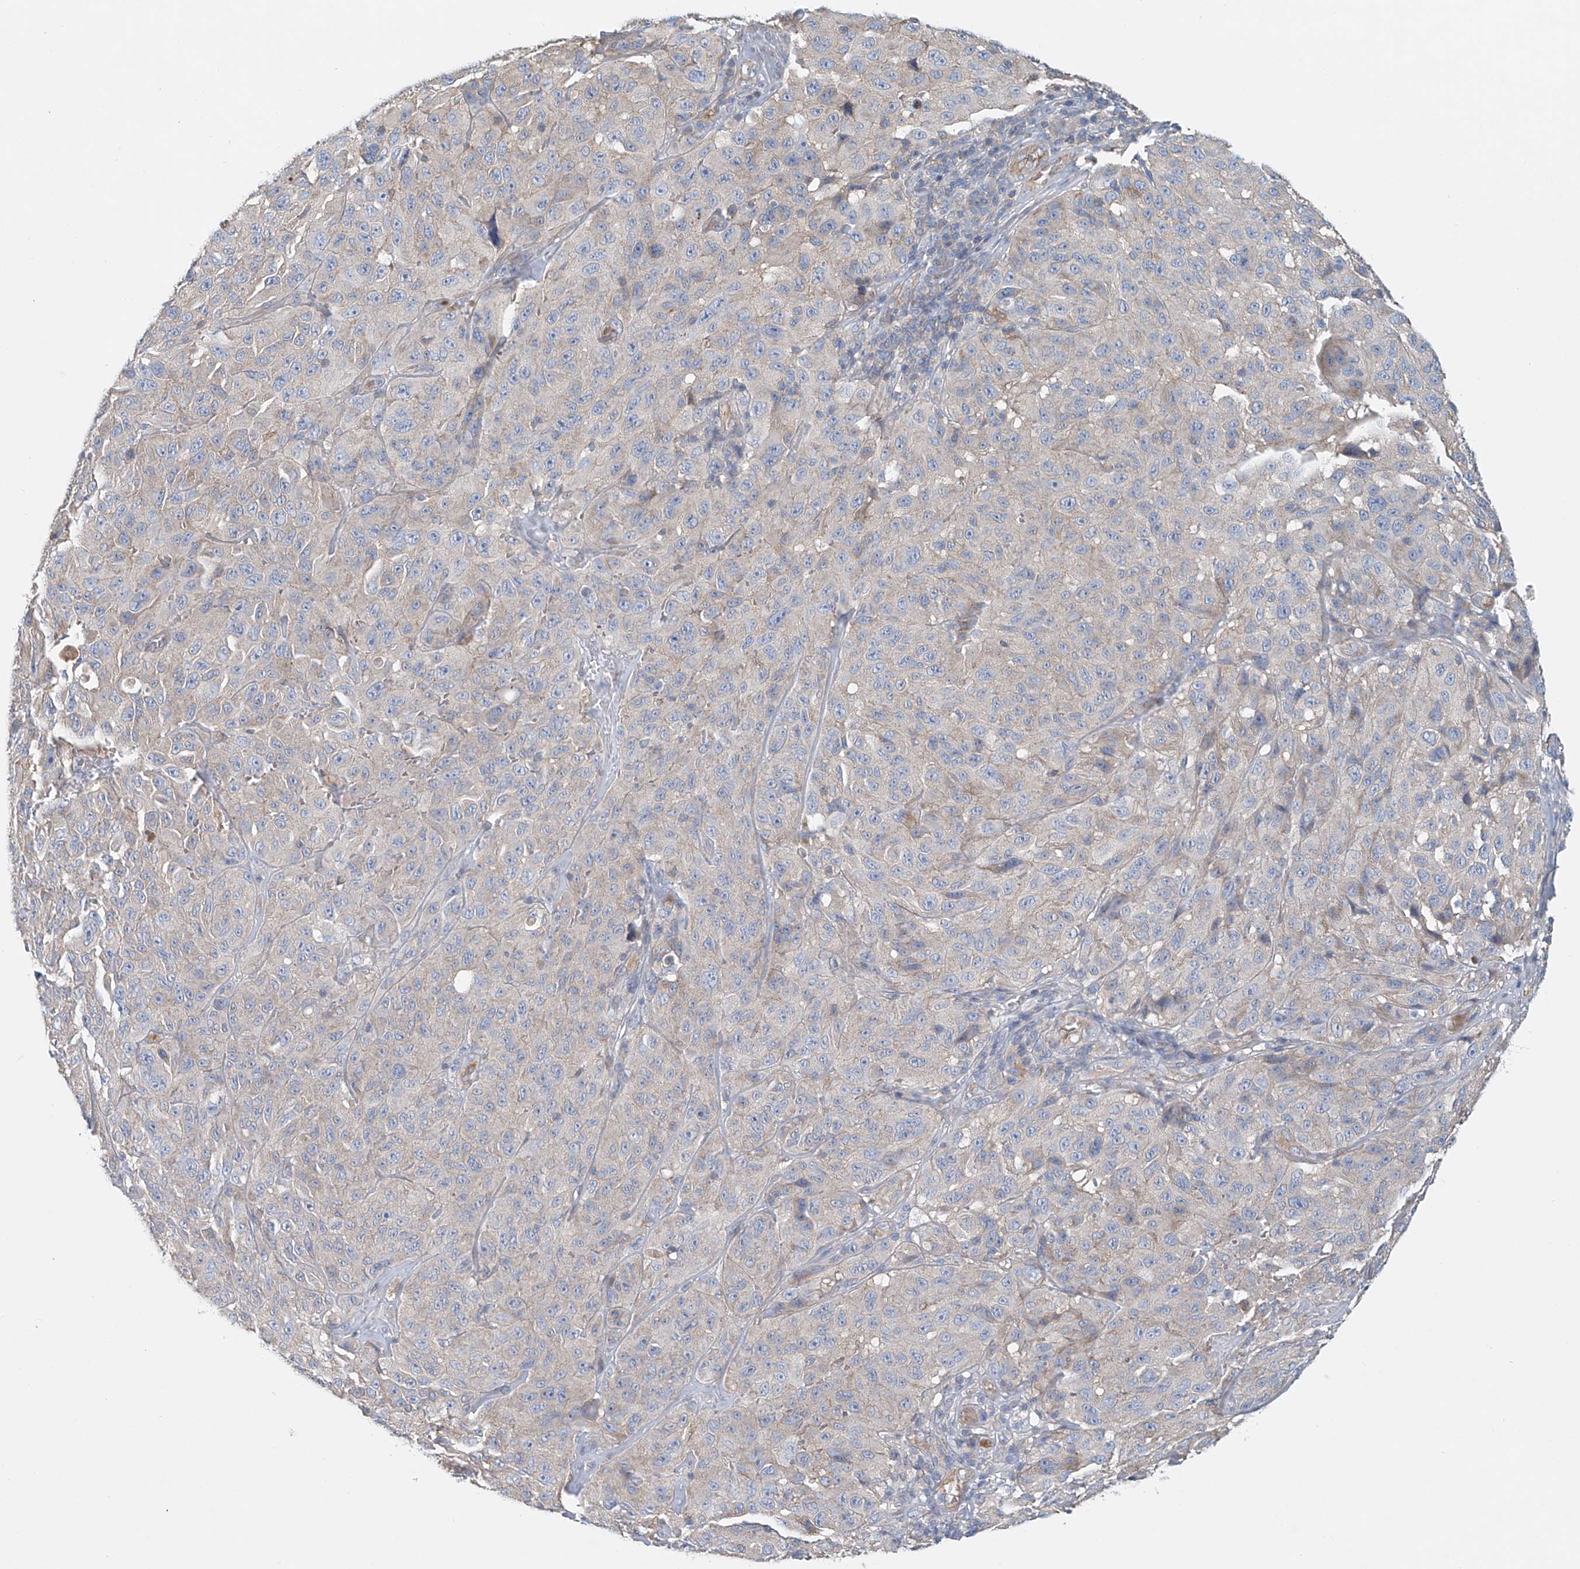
{"staining": {"intensity": "negative", "quantity": "none", "location": "none"}, "tissue": "melanoma", "cell_type": "Tumor cells", "image_type": "cancer", "snomed": [{"axis": "morphology", "description": "Malignant melanoma, NOS"}, {"axis": "topography", "description": "Skin"}], "caption": "A high-resolution micrograph shows IHC staining of malignant melanoma, which displays no significant staining in tumor cells.", "gene": "FRYL", "patient": {"sex": "male", "age": 66}}